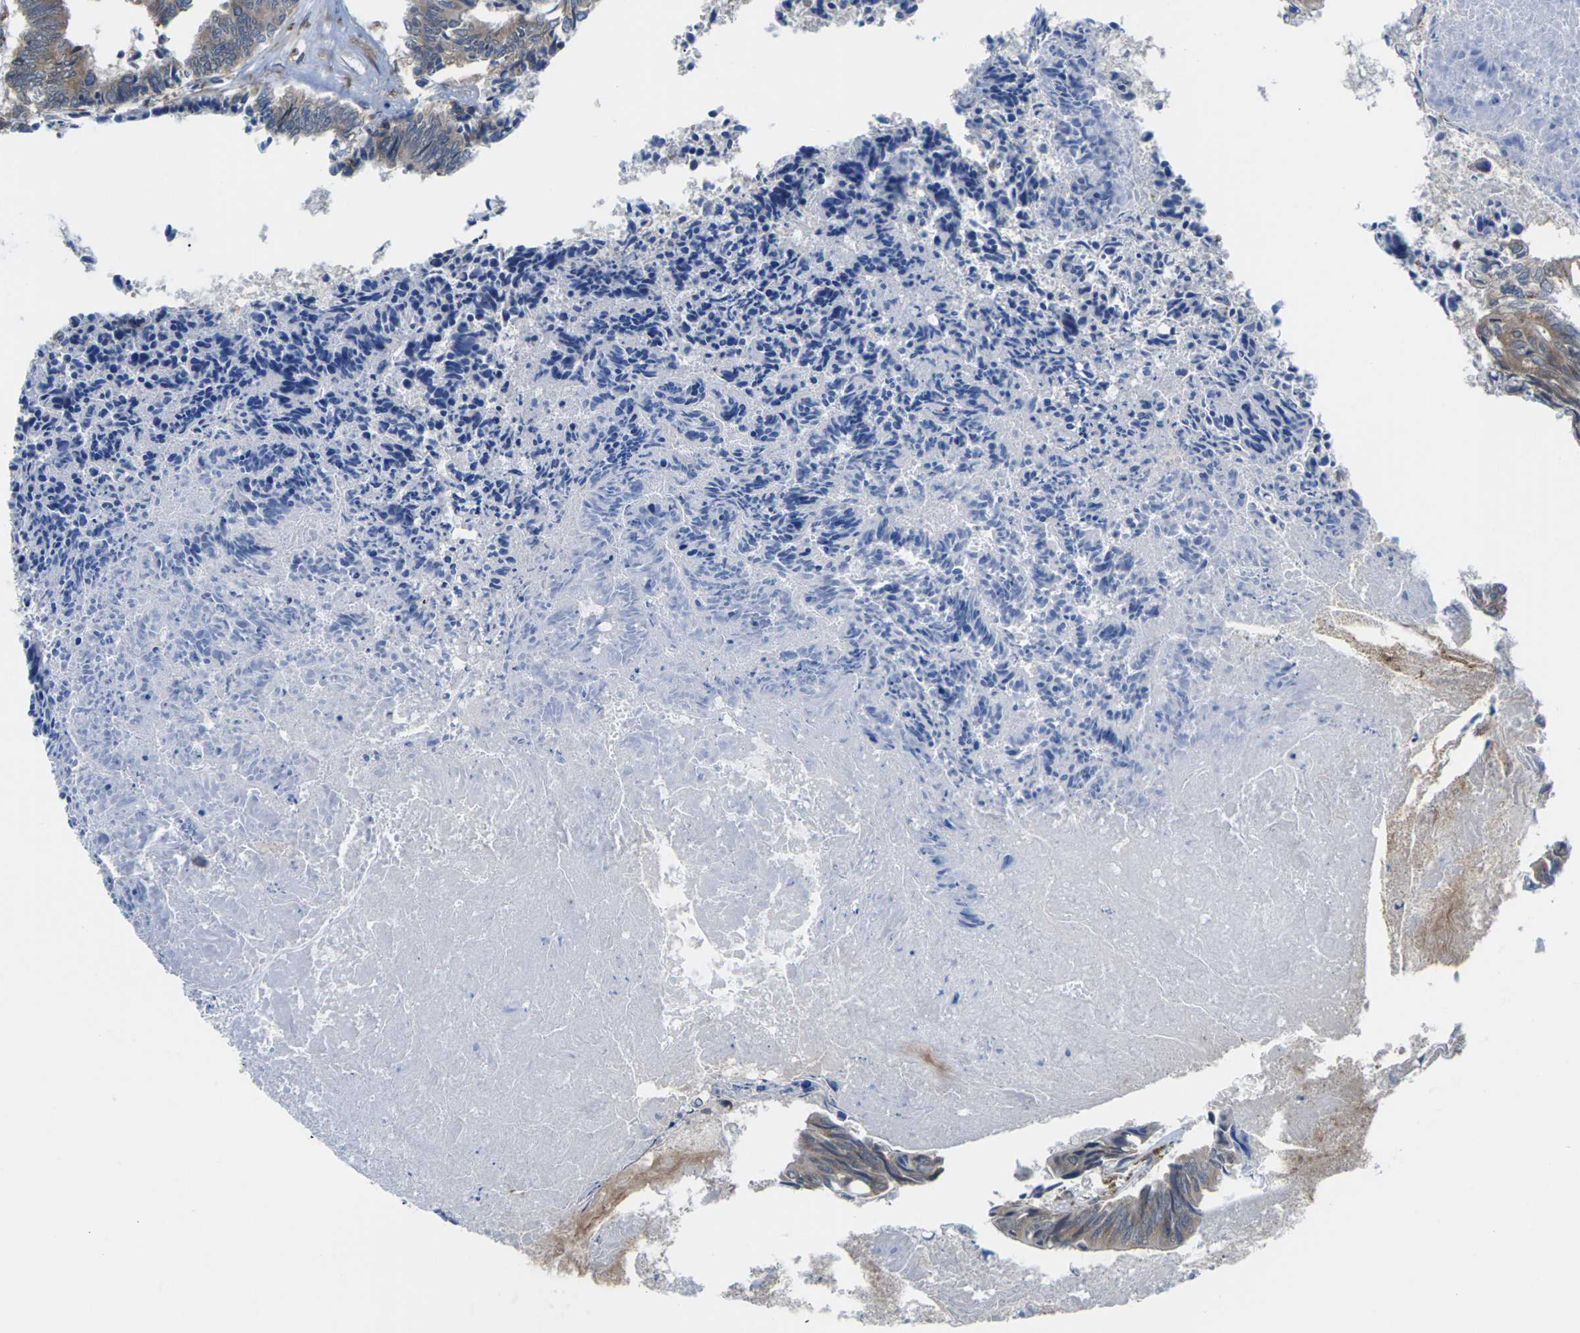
{"staining": {"intensity": "moderate", "quantity": "<25%", "location": "cytoplasmic/membranous"}, "tissue": "colorectal cancer", "cell_type": "Tumor cells", "image_type": "cancer", "snomed": [{"axis": "morphology", "description": "Adenocarcinoma, NOS"}, {"axis": "topography", "description": "Rectum"}], "caption": "Protein expression by IHC demonstrates moderate cytoplasmic/membranous positivity in about <25% of tumor cells in colorectal cancer. Ihc stains the protein in brown and the nuclei are stained blue.", "gene": "PDZK1IP1", "patient": {"sex": "male", "age": 63}}